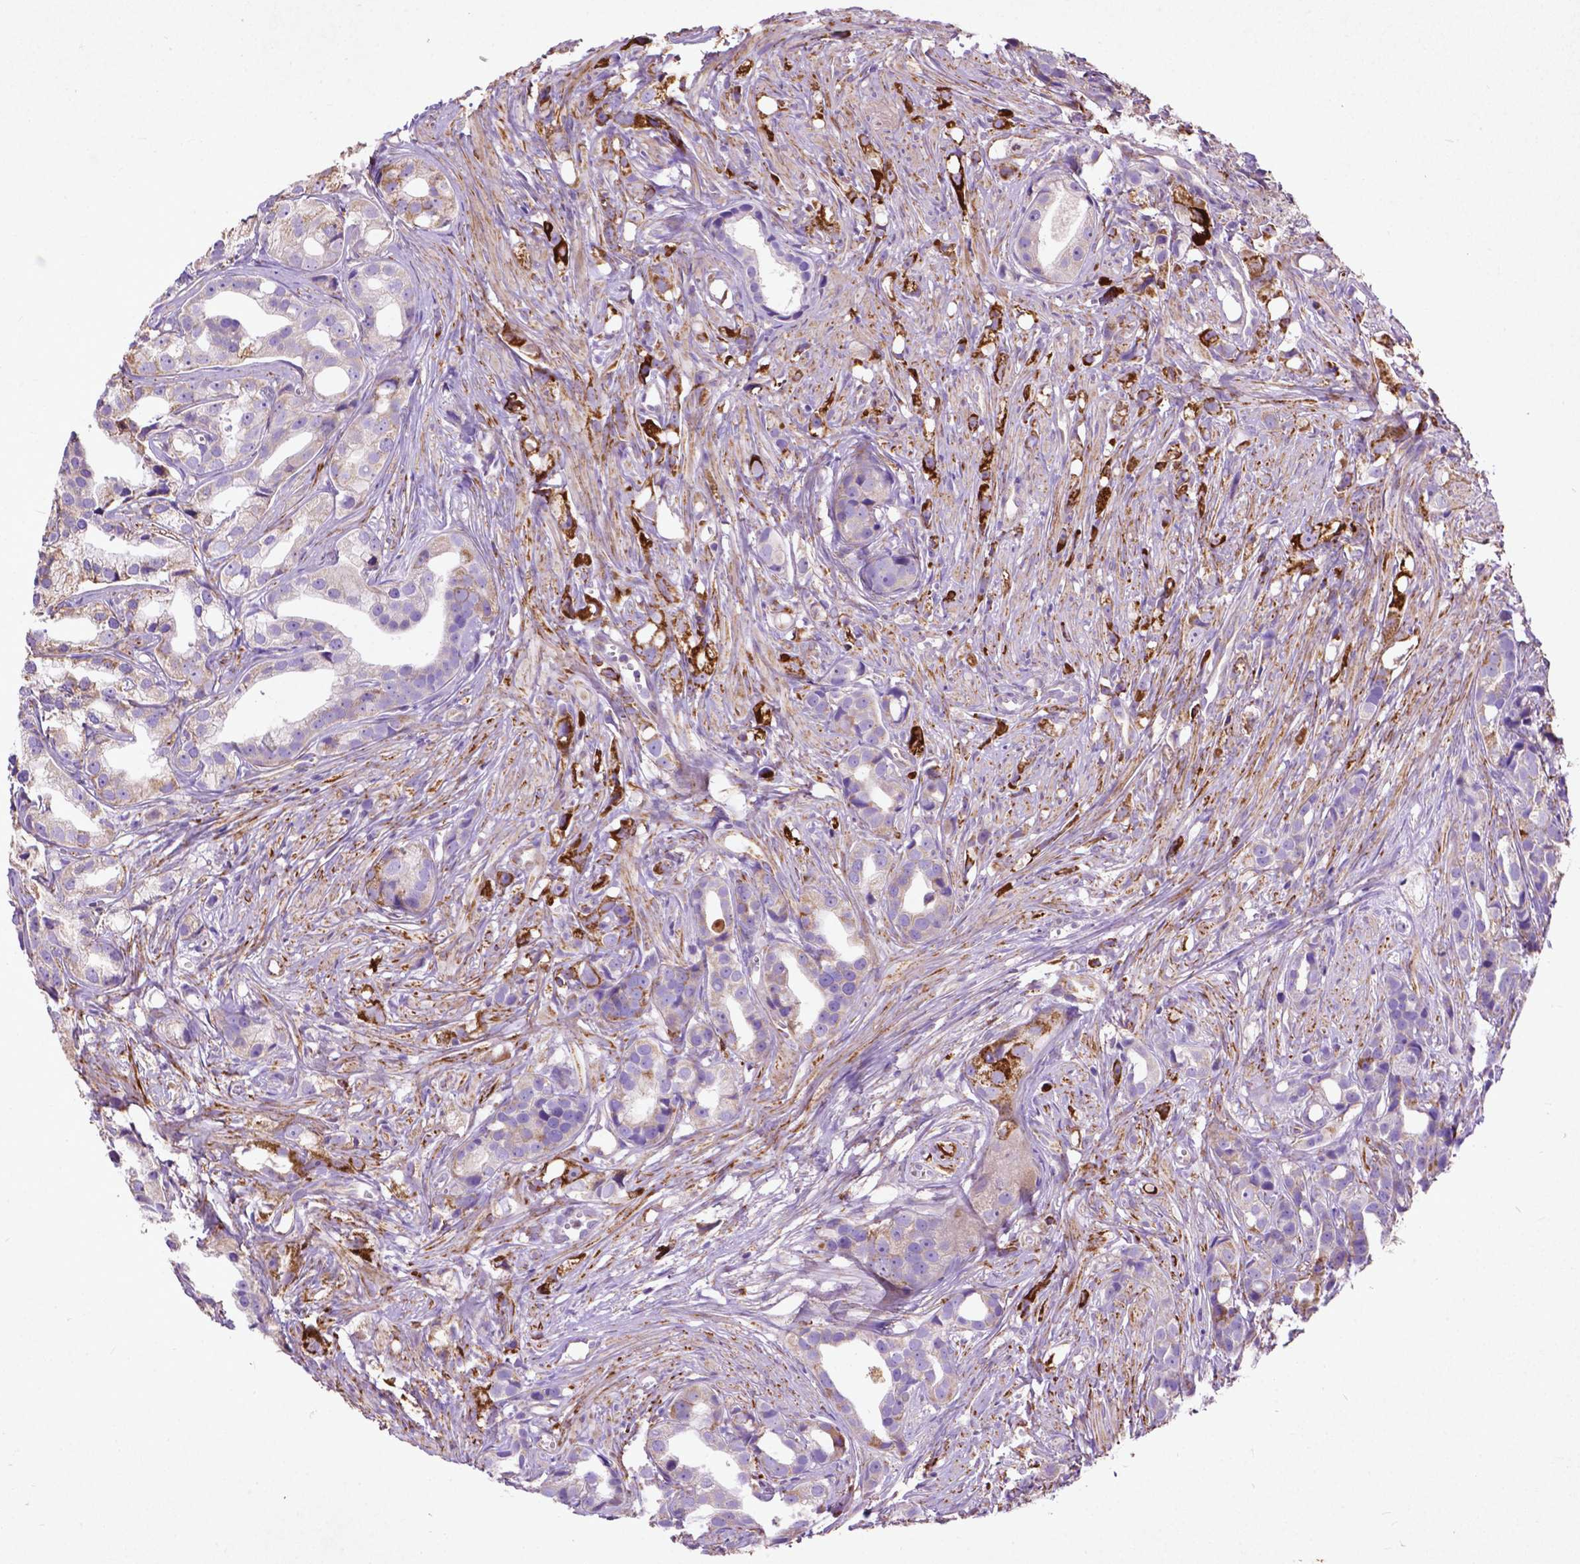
{"staining": {"intensity": "weak", "quantity": "<25%", "location": "cytoplasmic/membranous"}, "tissue": "prostate cancer", "cell_type": "Tumor cells", "image_type": "cancer", "snomed": [{"axis": "morphology", "description": "Adenocarcinoma, High grade"}, {"axis": "topography", "description": "Prostate"}], "caption": "High power microscopy image of an immunohistochemistry photomicrograph of prostate cancer, revealing no significant expression in tumor cells.", "gene": "THEGL", "patient": {"sex": "male", "age": 75}}